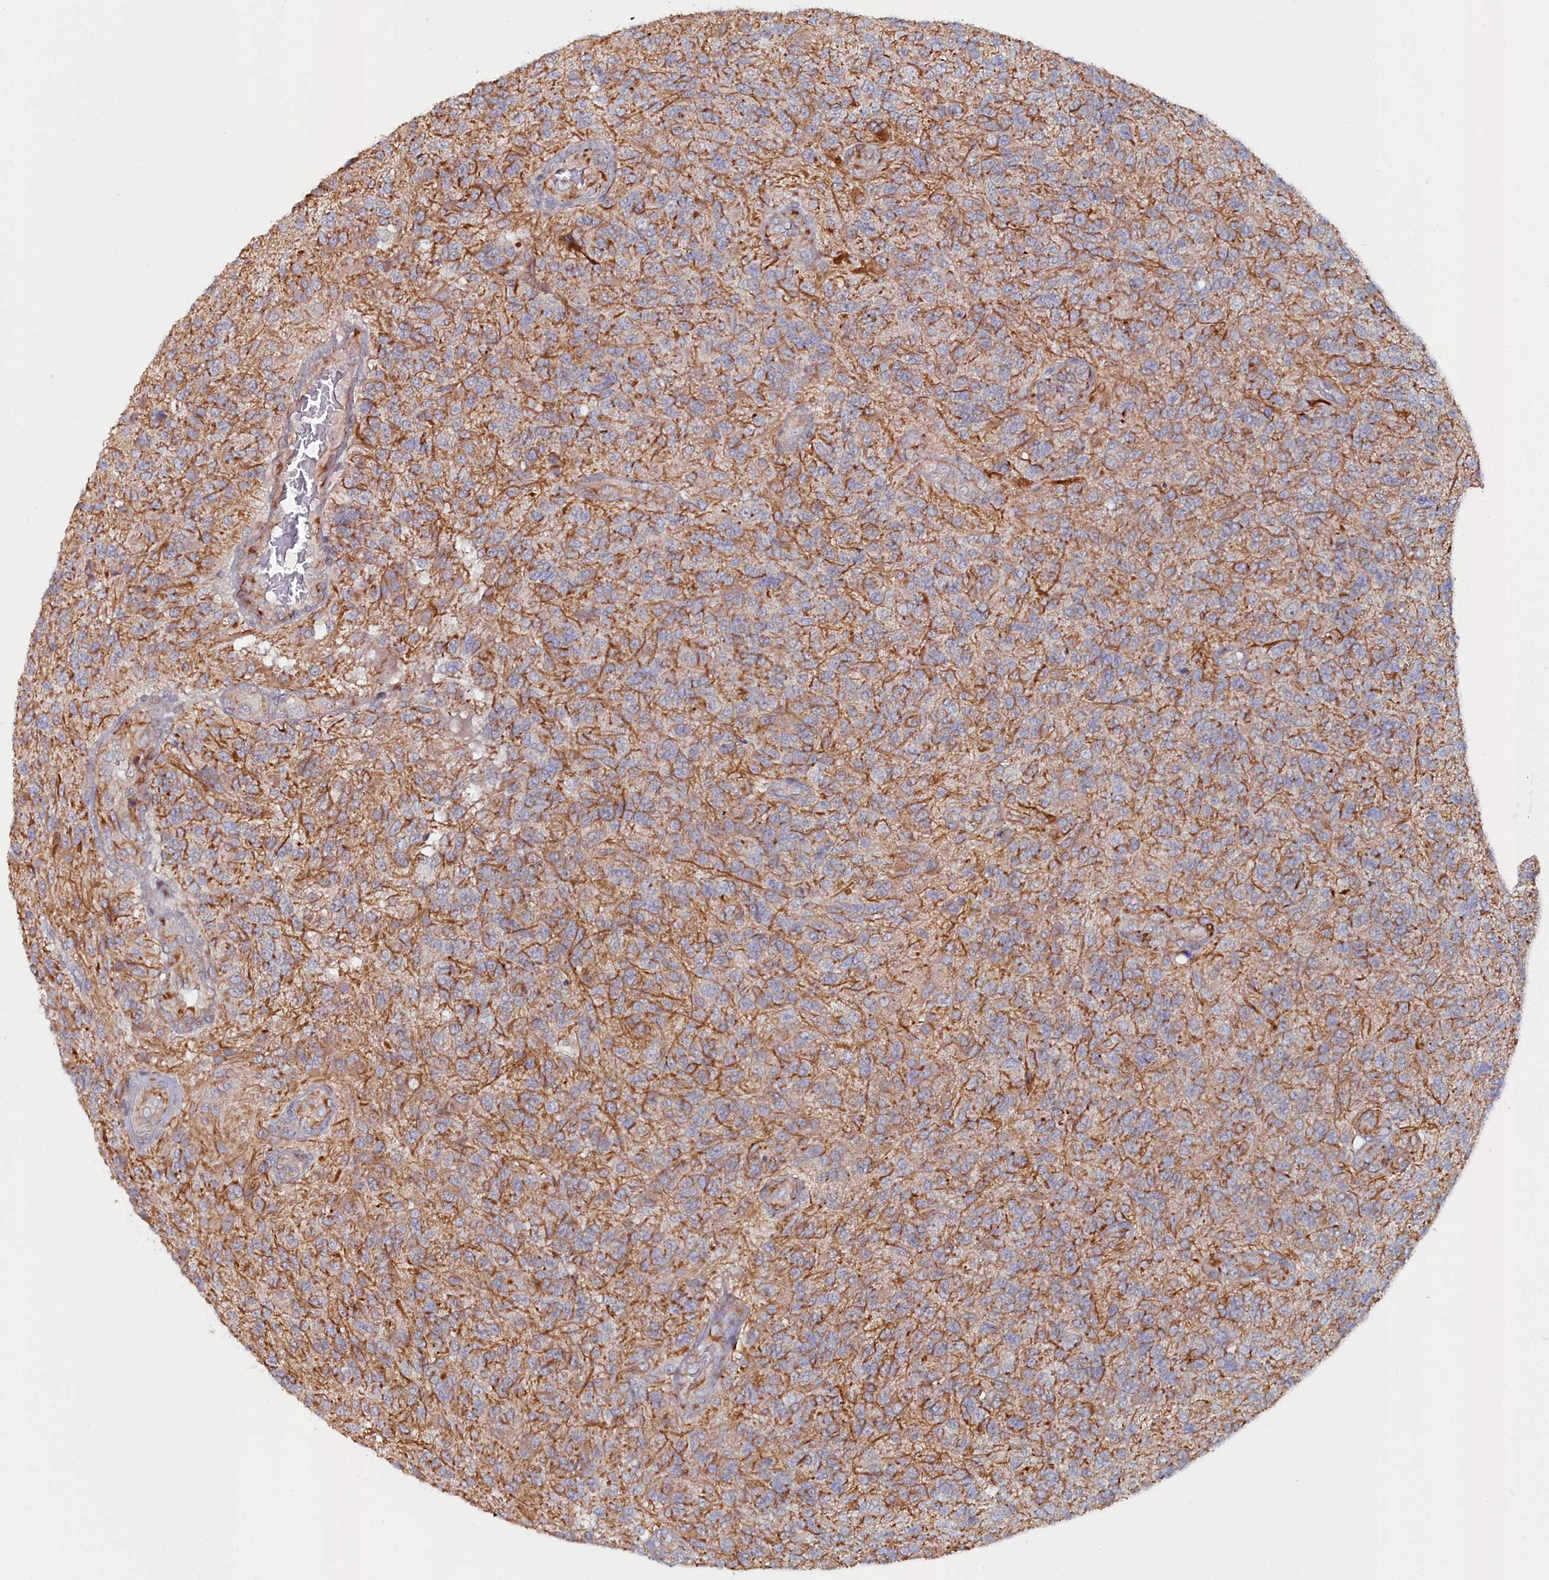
{"staining": {"intensity": "moderate", "quantity": "<25%", "location": "cytoplasmic/membranous"}, "tissue": "glioma", "cell_type": "Tumor cells", "image_type": "cancer", "snomed": [{"axis": "morphology", "description": "Glioma, malignant, High grade"}, {"axis": "topography", "description": "Brain"}], "caption": "The micrograph displays a brown stain indicating the presence of a protein in the cytoplasmic/membranous of tumor cells in glioma. The protein is stained brown, and the nuclei are stained in blue (DAB (3,3'-diaminobenzidine) IHC with brightfield microscopy, high magnification).", "gene": "C4orf19", "patient": {"sex": "male", "age": 56}}